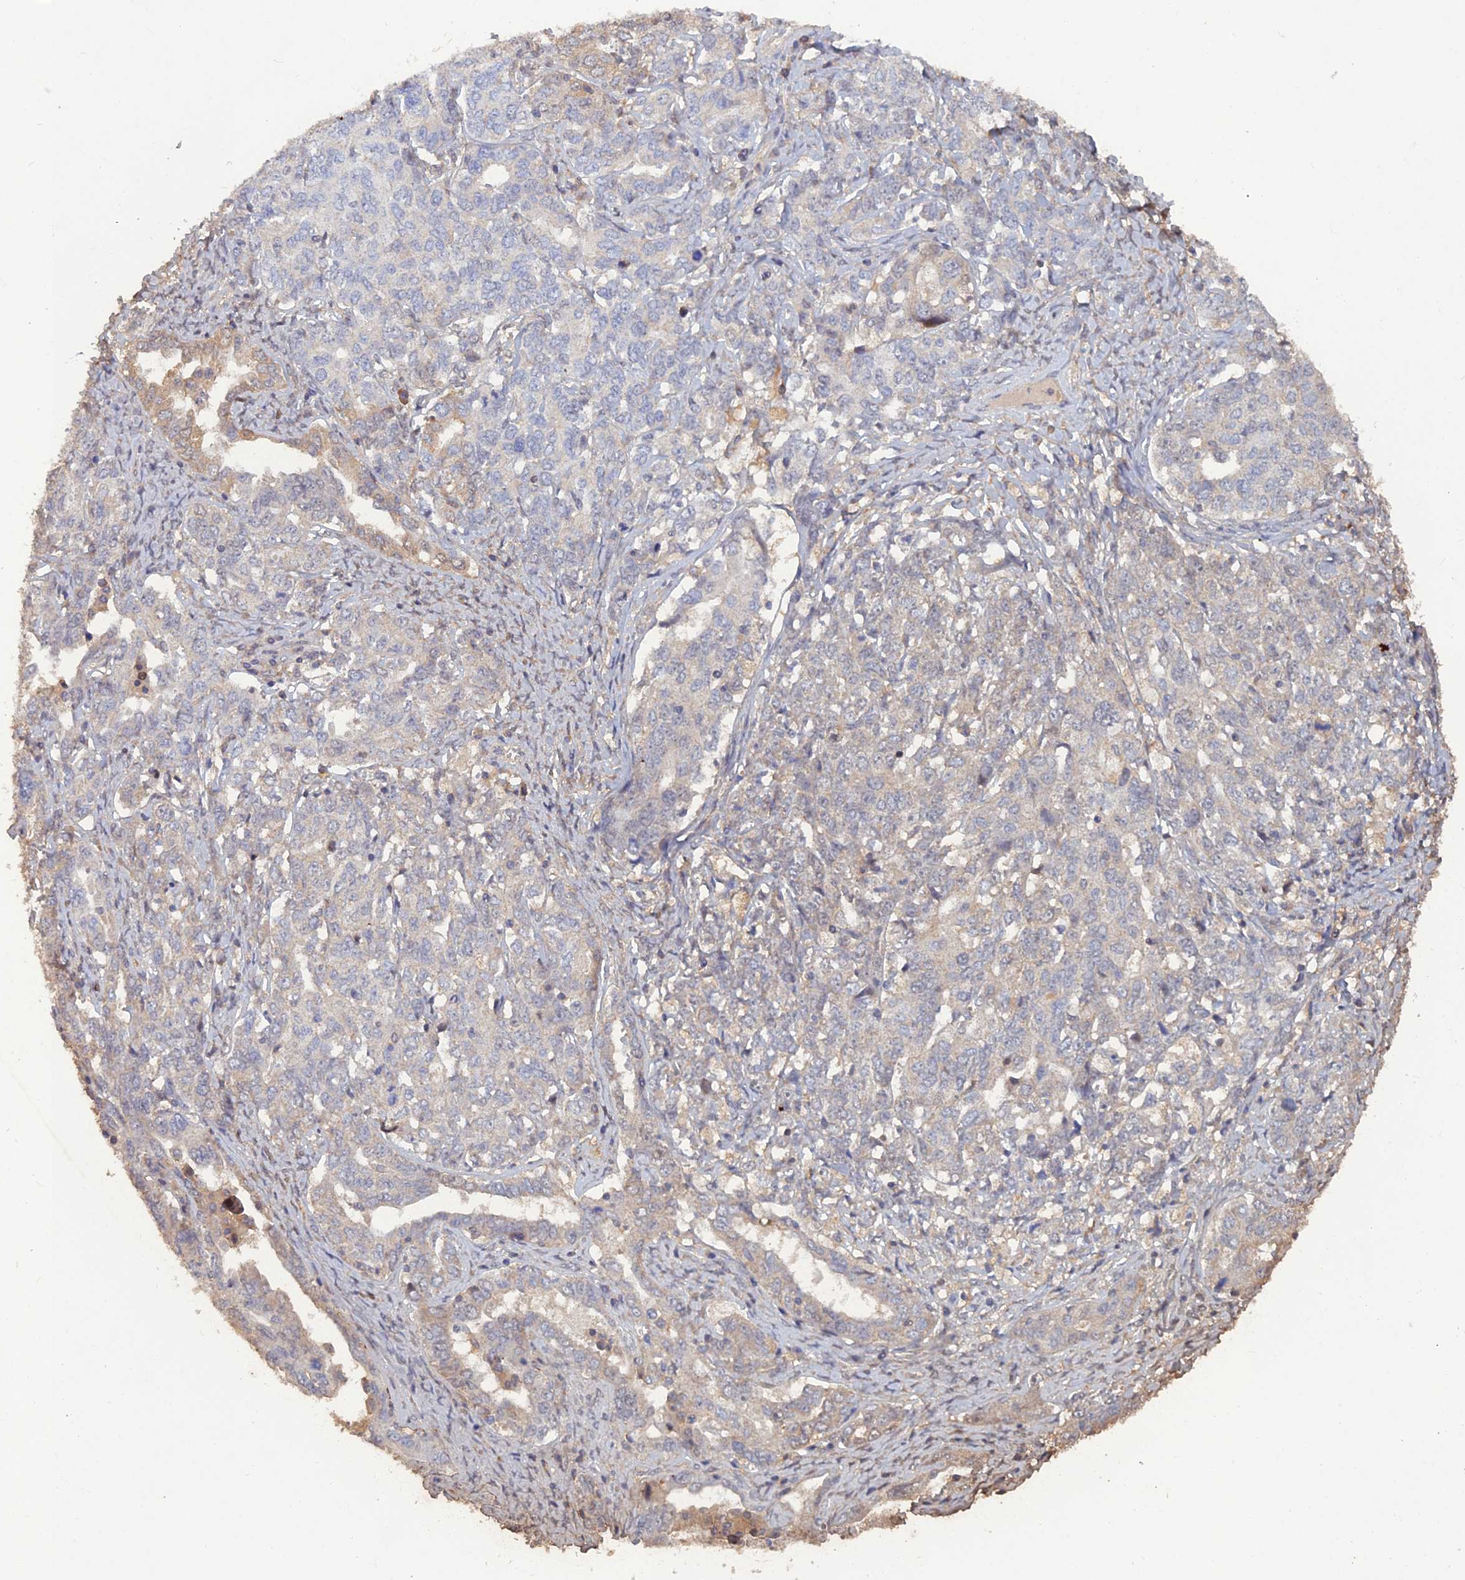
{"staining": {"intensity": "weak", "quantity": "<25%", "location": "cytoplasmic/membranous"}, "tissue": "ovarian cancer", "cell_type": "Tumor cells", "image_type": "cancer", "snomed": [{"axis": "morphology", "description": "Carcinoma, endometroid"}, {"axis": "topography", "description": "Ovary"}], "caption": "Tumor cells show no significant protein expression in endometroid carcinoma (ovarian).", "gene": "BLVRA", "patient": {"sex": "female", "age": 62}}